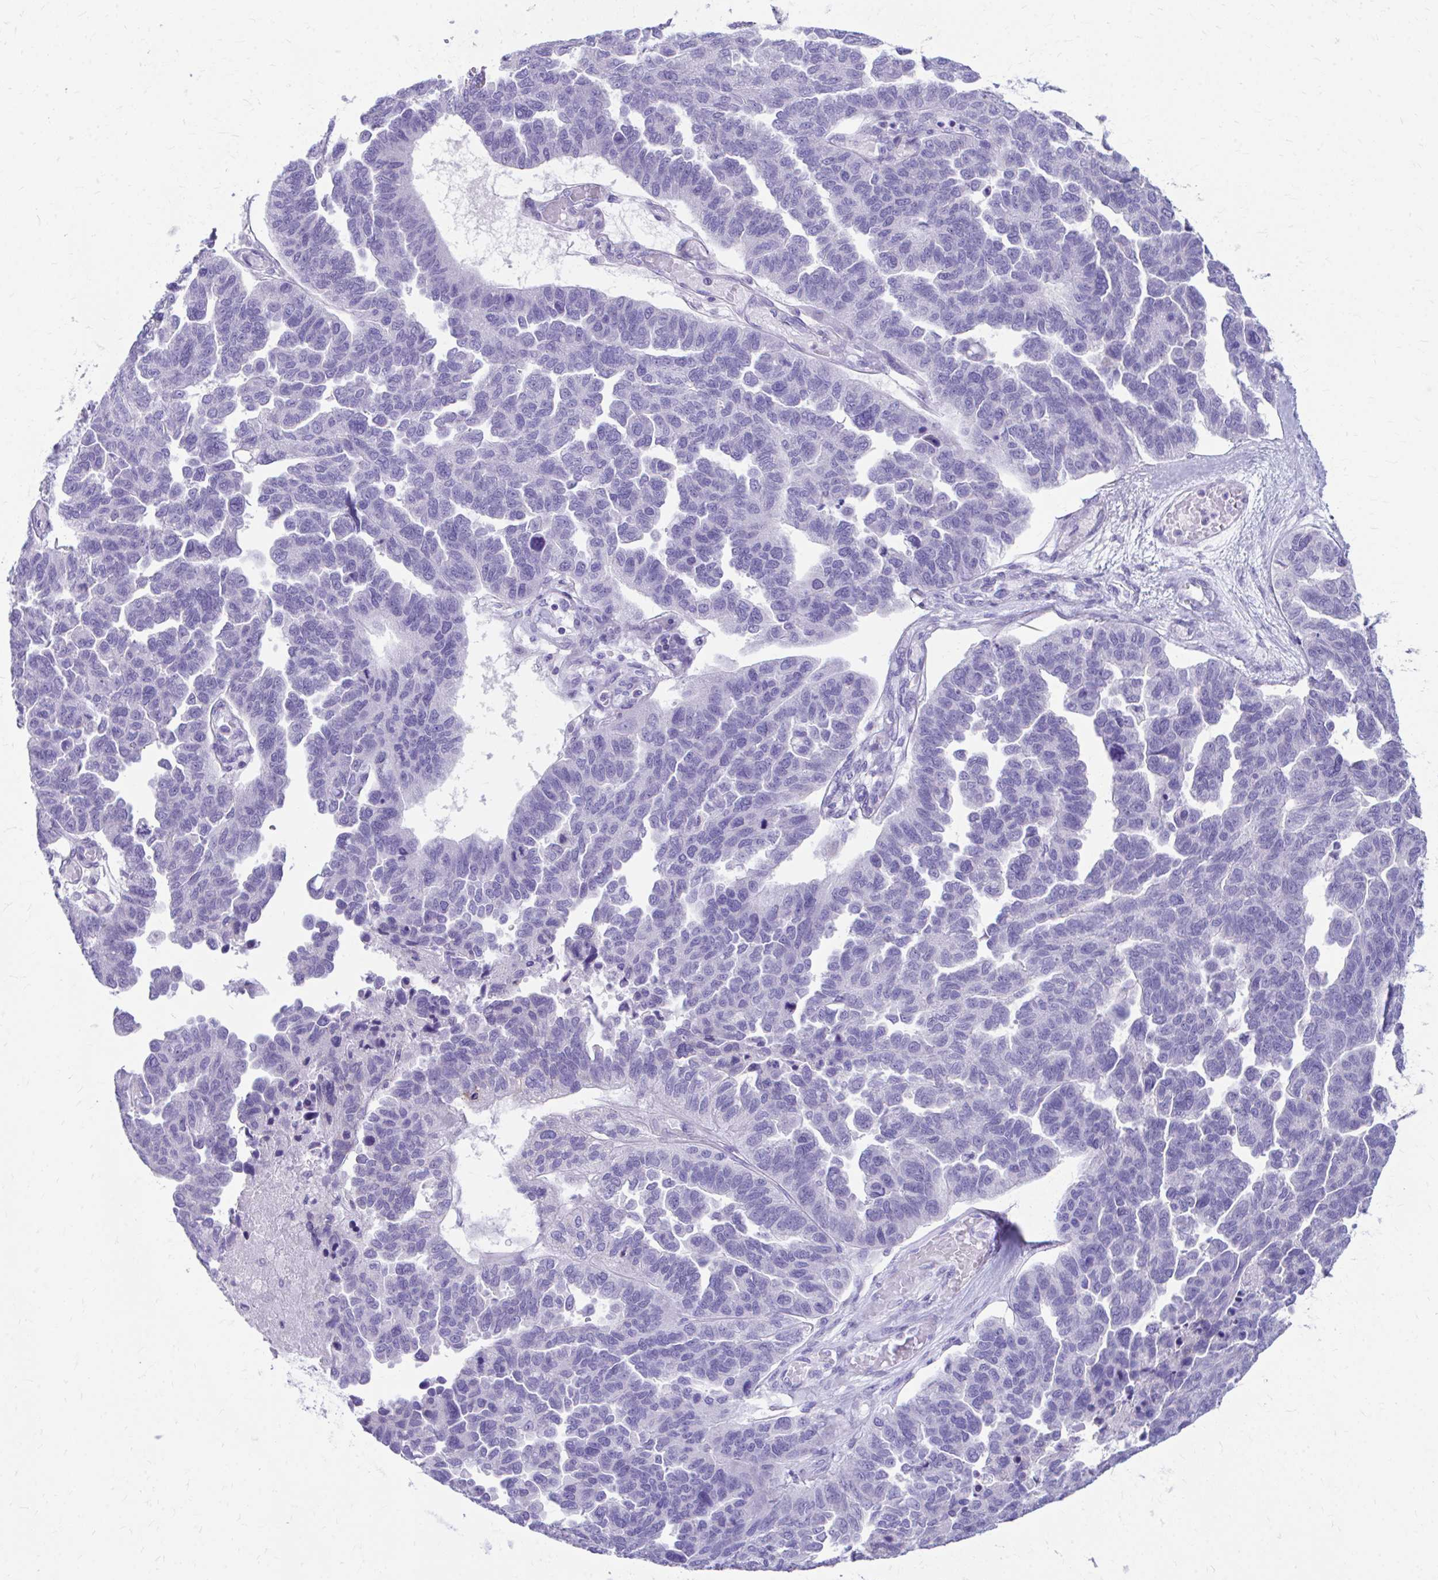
{"staining": {"intensity": "negative", "quantity": "none", "location": "none"}, "tissue": "ovarian cancer", "cell_type": "Tumor cells", "image_type": "cancer", "snomed": [{"axis": "morphology", "description": "Cystadenocarcinoma, serous, NOS"}, {"axis": "topography", "description": "Ovary"}], "caption": "The micrograph reveals no significant staining in tumor cells of serous cystadenocarcinoma (ovarian).", "gene": "KRIT1", "patient": {"sex": "female", "age": 64}}